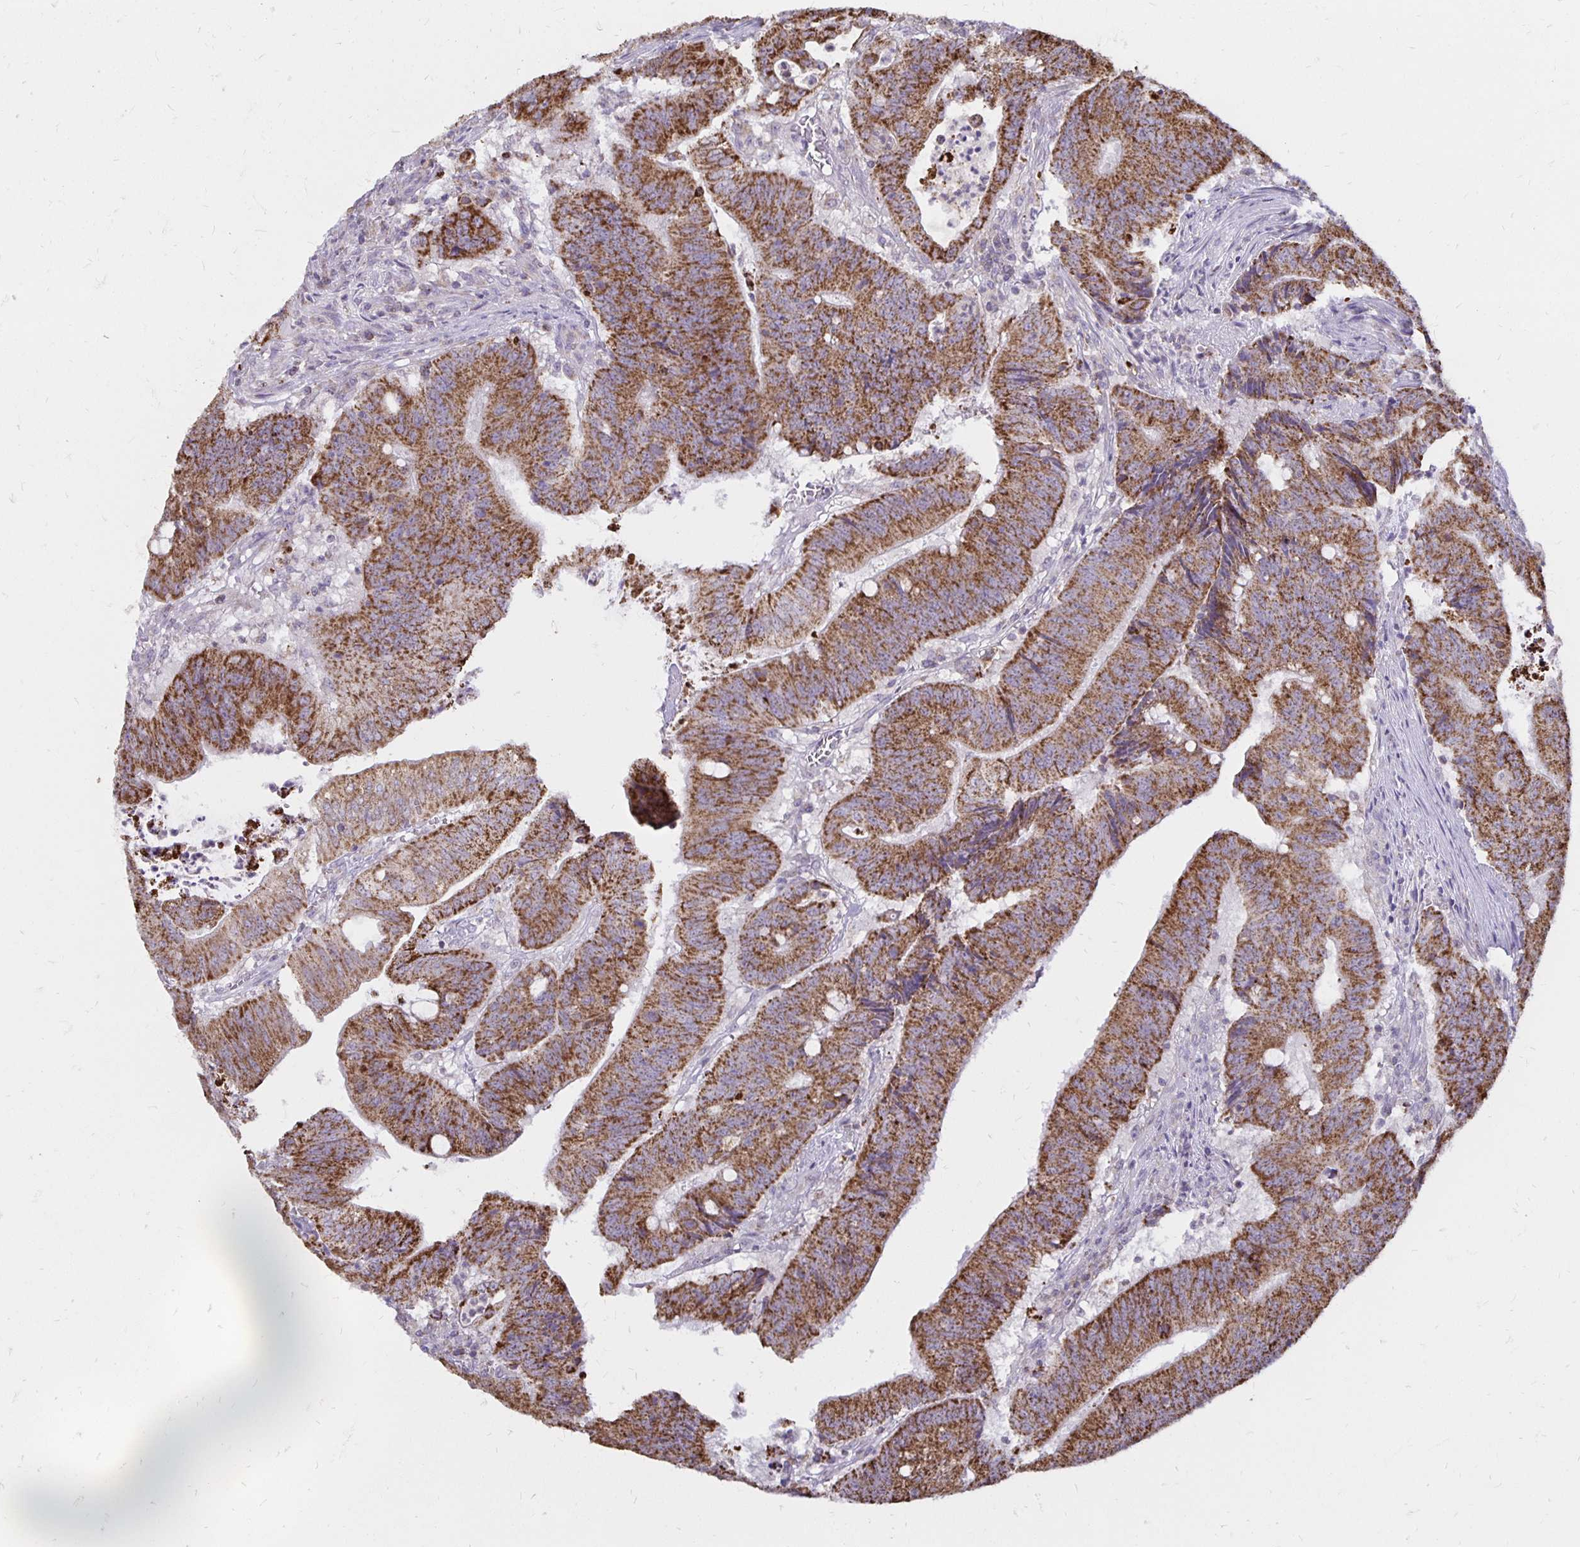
{"staining": {"intensity": "moderate", "quantity": ">75%", "location": "cytoplasmic/membranous"}, "tissue": "colorectal cancer", "cell_type": "Tumor cells", "image_type": "cancer", "snomed": [{"axis": "morphology", "description": "Adenocarcinoma, NOS"}, {"axis": "topography", "description": "Colon"}], "caption": "A photomicrograph of human colorectal cancer (adenocarcinoma) stained for a protein reveals moderate cytoplasmic/membranous brown staining in tumor cells. The staining is performed using DAB brown chromogen to label protein expression. The nuclei are counter-stained blue using hematoxylin.", "gene": "IER3", "patient": {"sex": "female", "age": 87}}